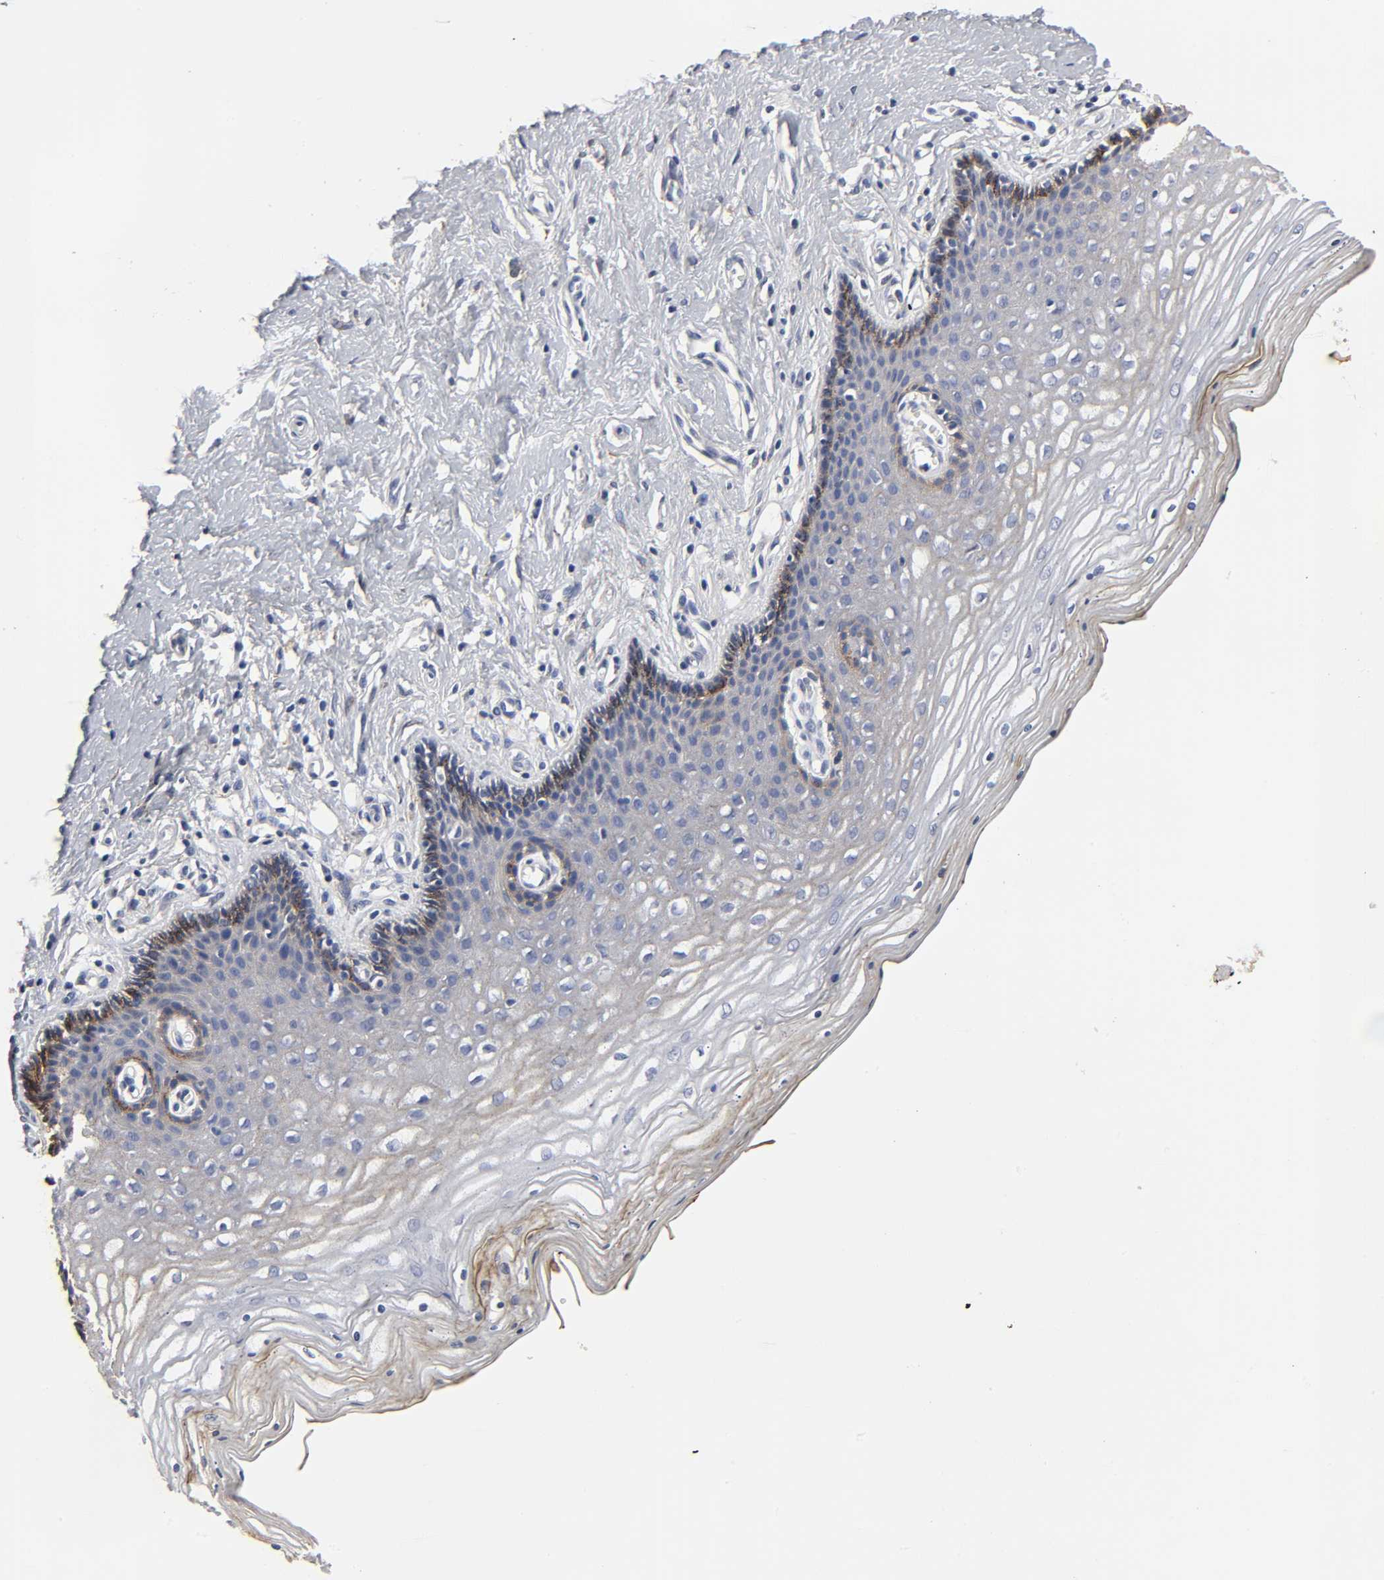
{"staining": {"intensity": "negative", "quantity": "none", "location": "none"}, "tissue": "cervix", "cell_type": "Glandular cells", "image_type": "normal", "snomed": [{"axis": "morphology", "description": "Normal tissue, NOS"}, {"axis": "topography", "description": "Cervix"}], "caption": "An image of cervix stained for a protein exhibits no brown staining in glandular cells. (Immunohistochemistry (ihc), brightfield microscopy, high magnification).", "gene": "LRP1", "patient": {"sex": "female", "age": 55}}